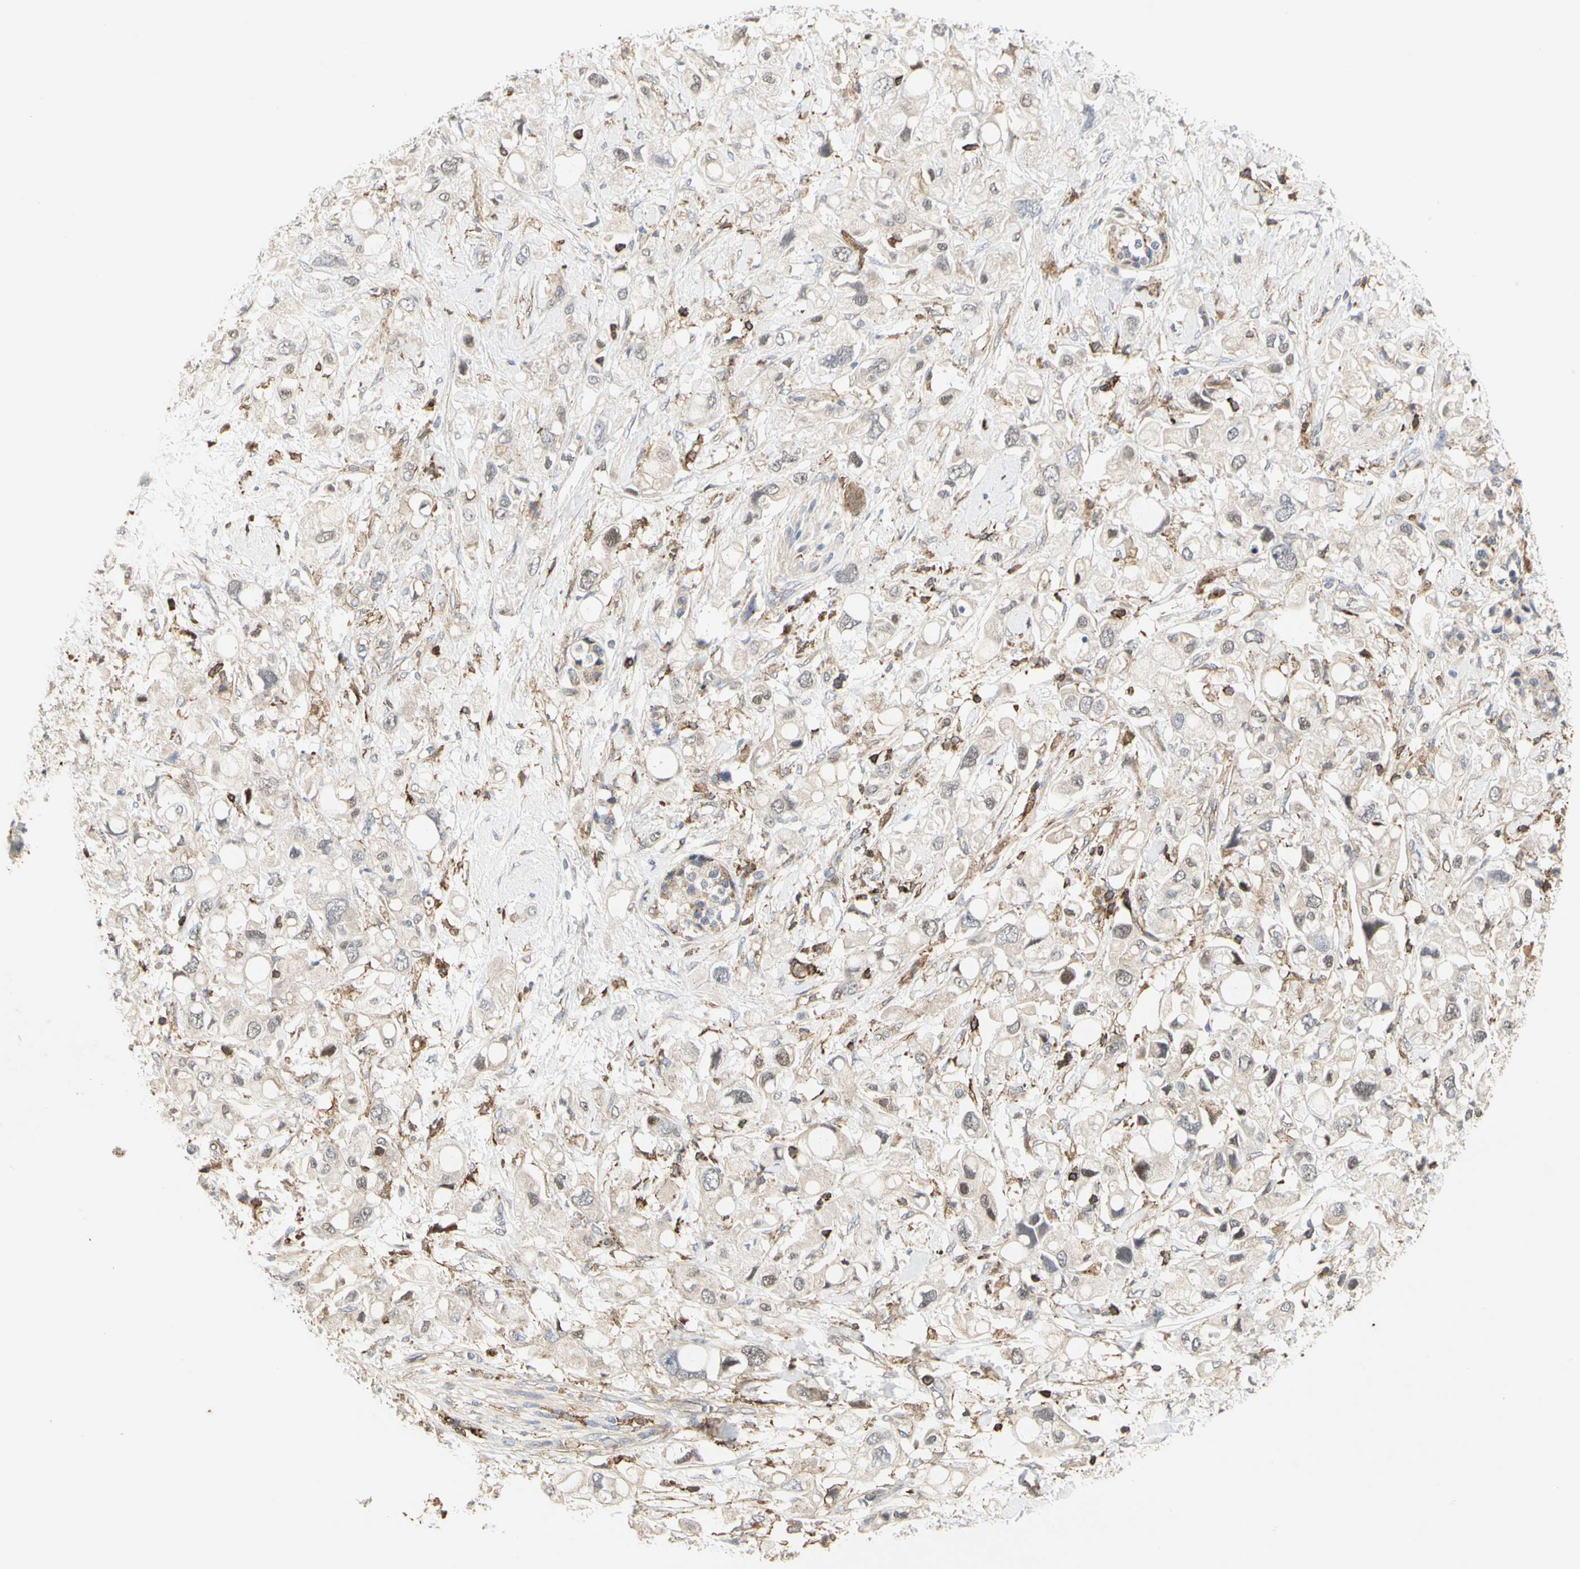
{"staining": {"intensity": "negative", "quantity": "none", "location": "none"}, "tissue": "pancreatic cancer", "cell_type": "Tumor cells", "image_type": "cancer", "snomed": [{"axis": "morphology", "description": "Adenocarcinoma, NOS"}, {"axis": "topography", "description": "Pancreas"}], "caption": "Immunohistochemical staining of adenocarcinoma (pancreatic) displays no significant staining in tumor cells.", "gene": "NAPG", "patient": {"sex": "female", "age": 56}}